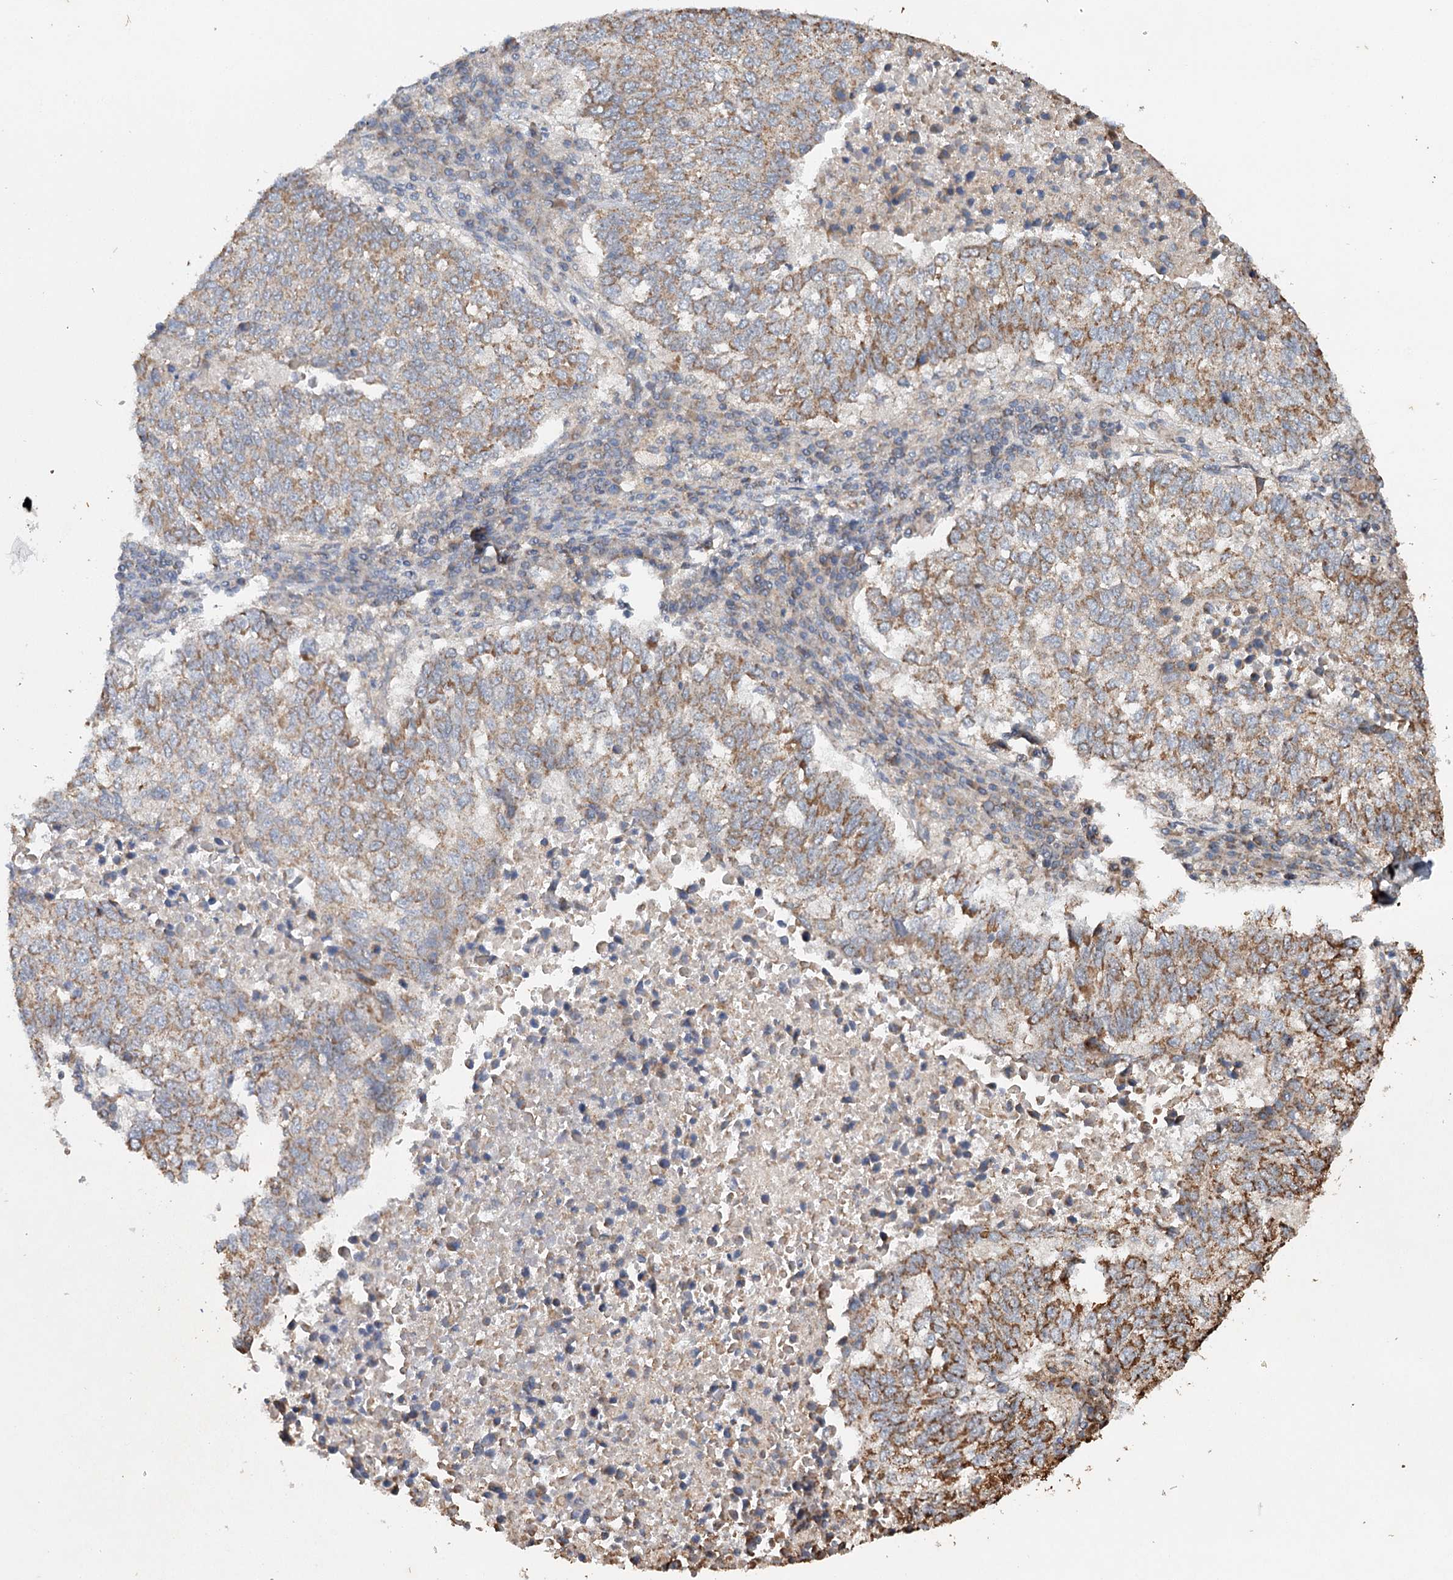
{"staining": {"intensity": "moderate", "quantity": ">75%", "location": "cytoplasmic/membranous"}, "tissue": "lung cancer", "cell_type": "Tumor cells", "image_type": "cancer", "snomed": [{"axis": "morphology", "description": "Squamous cell carcinoma, NOS"}, {"axis": "topography", "description": "Lung"}], "caption": "Lung squamous cell carcinoma stained with a protein marker exhibits moderate staining in tumor cells.", "gene": "PIK3CB", "patient": {"sex": "male", "age": 73}}